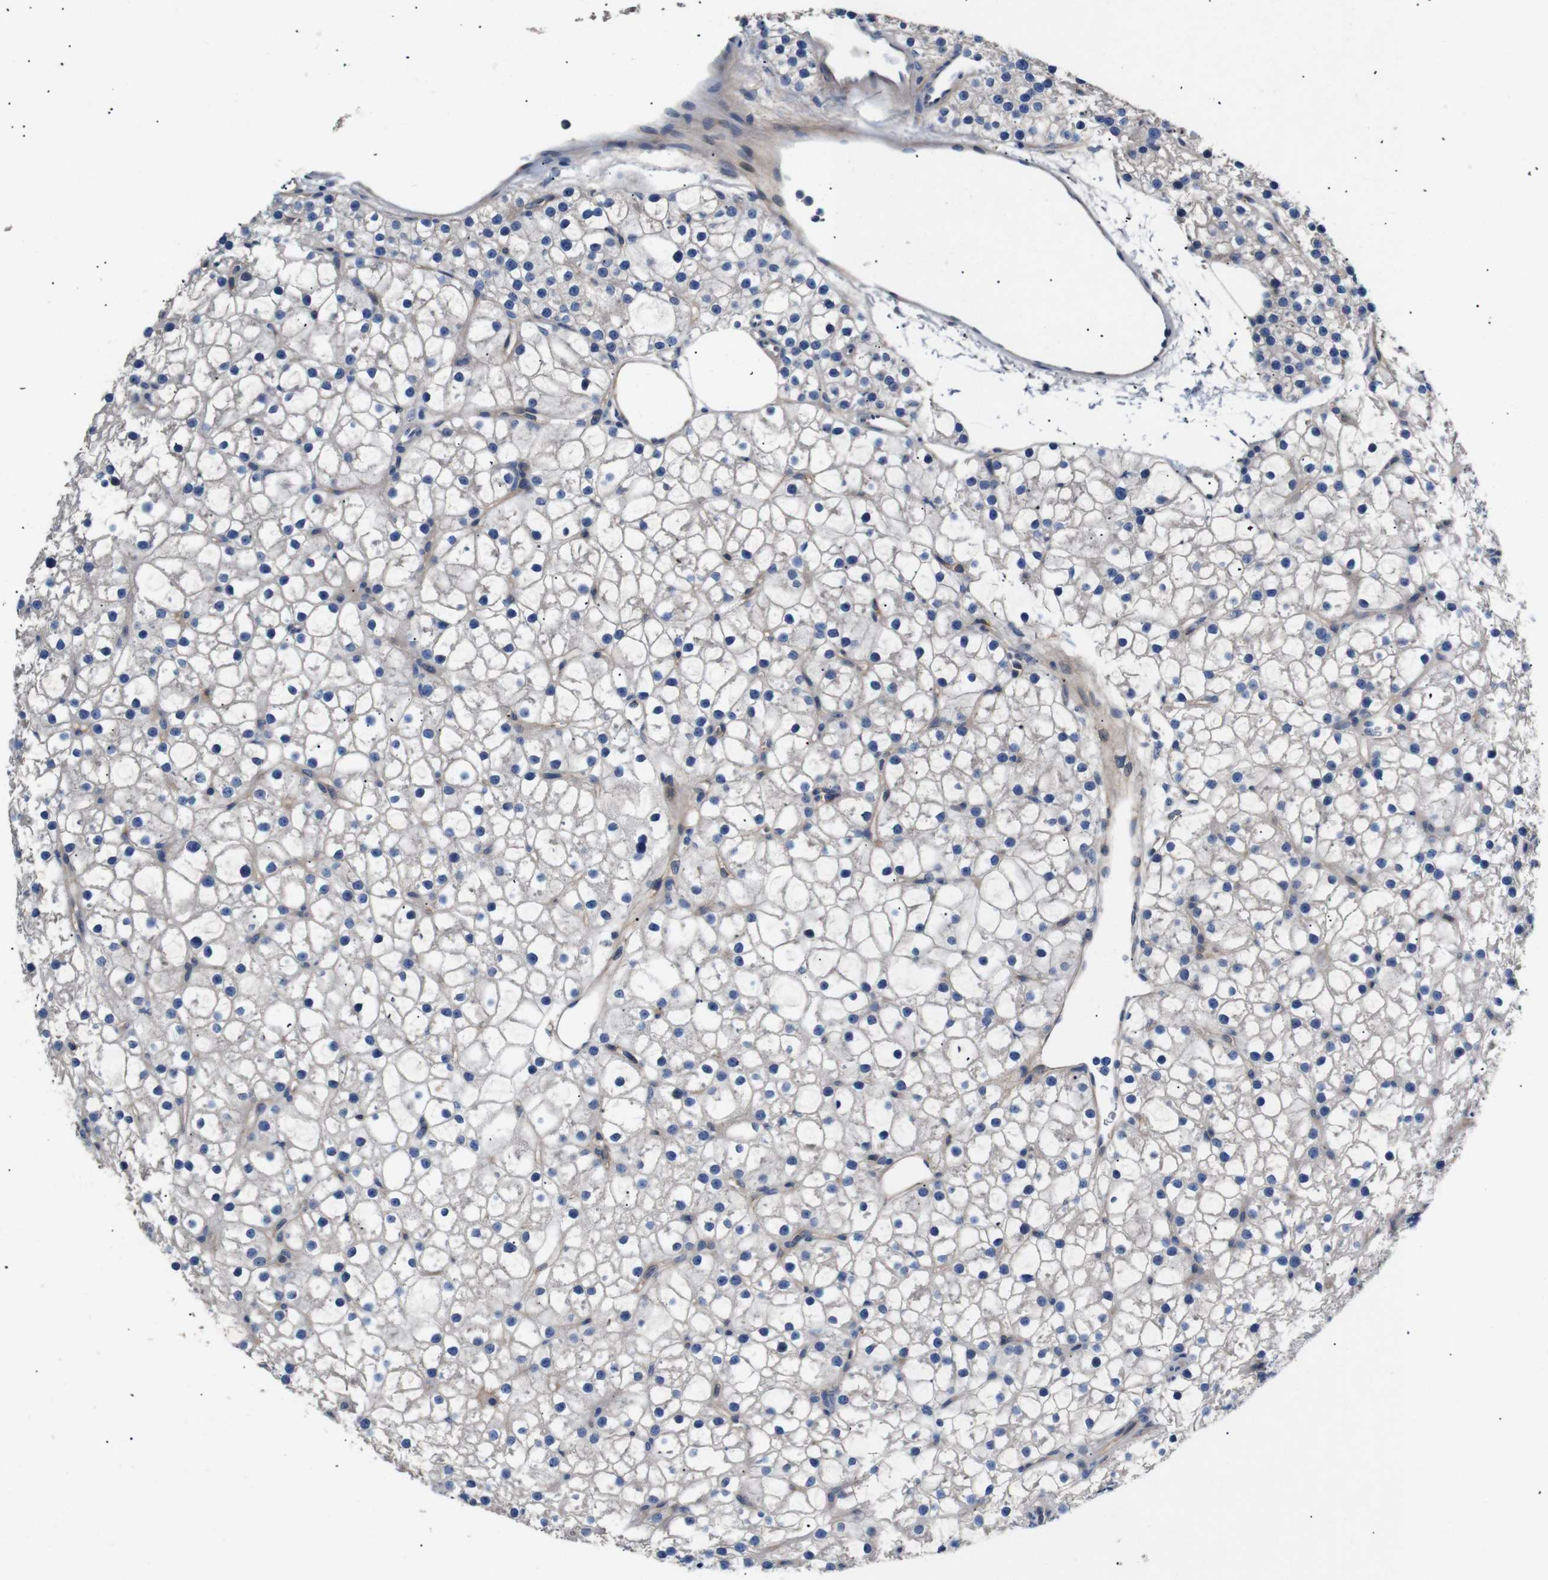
{"staining": {"intensity": "weak", "quantity": "<25%", "location": "cytoplasmic/membranous"}, "tissue": "parathyroid gland", "cell_type": "Glandular cells", "image_type": "normal", "snomed": [{"axis": "morphology", "description": "Normal tissue, NOS"}, {"axis": "morphology", "description": "Adenoma, NOS"}, {"axis": "topography", "description": "Parathyroid gland"}], "caption": "Glandular cells show no significant expression in benign parathyroid gland.", "gene": "UBE2G2", "patient": {"sex": "female", "age": 70}}